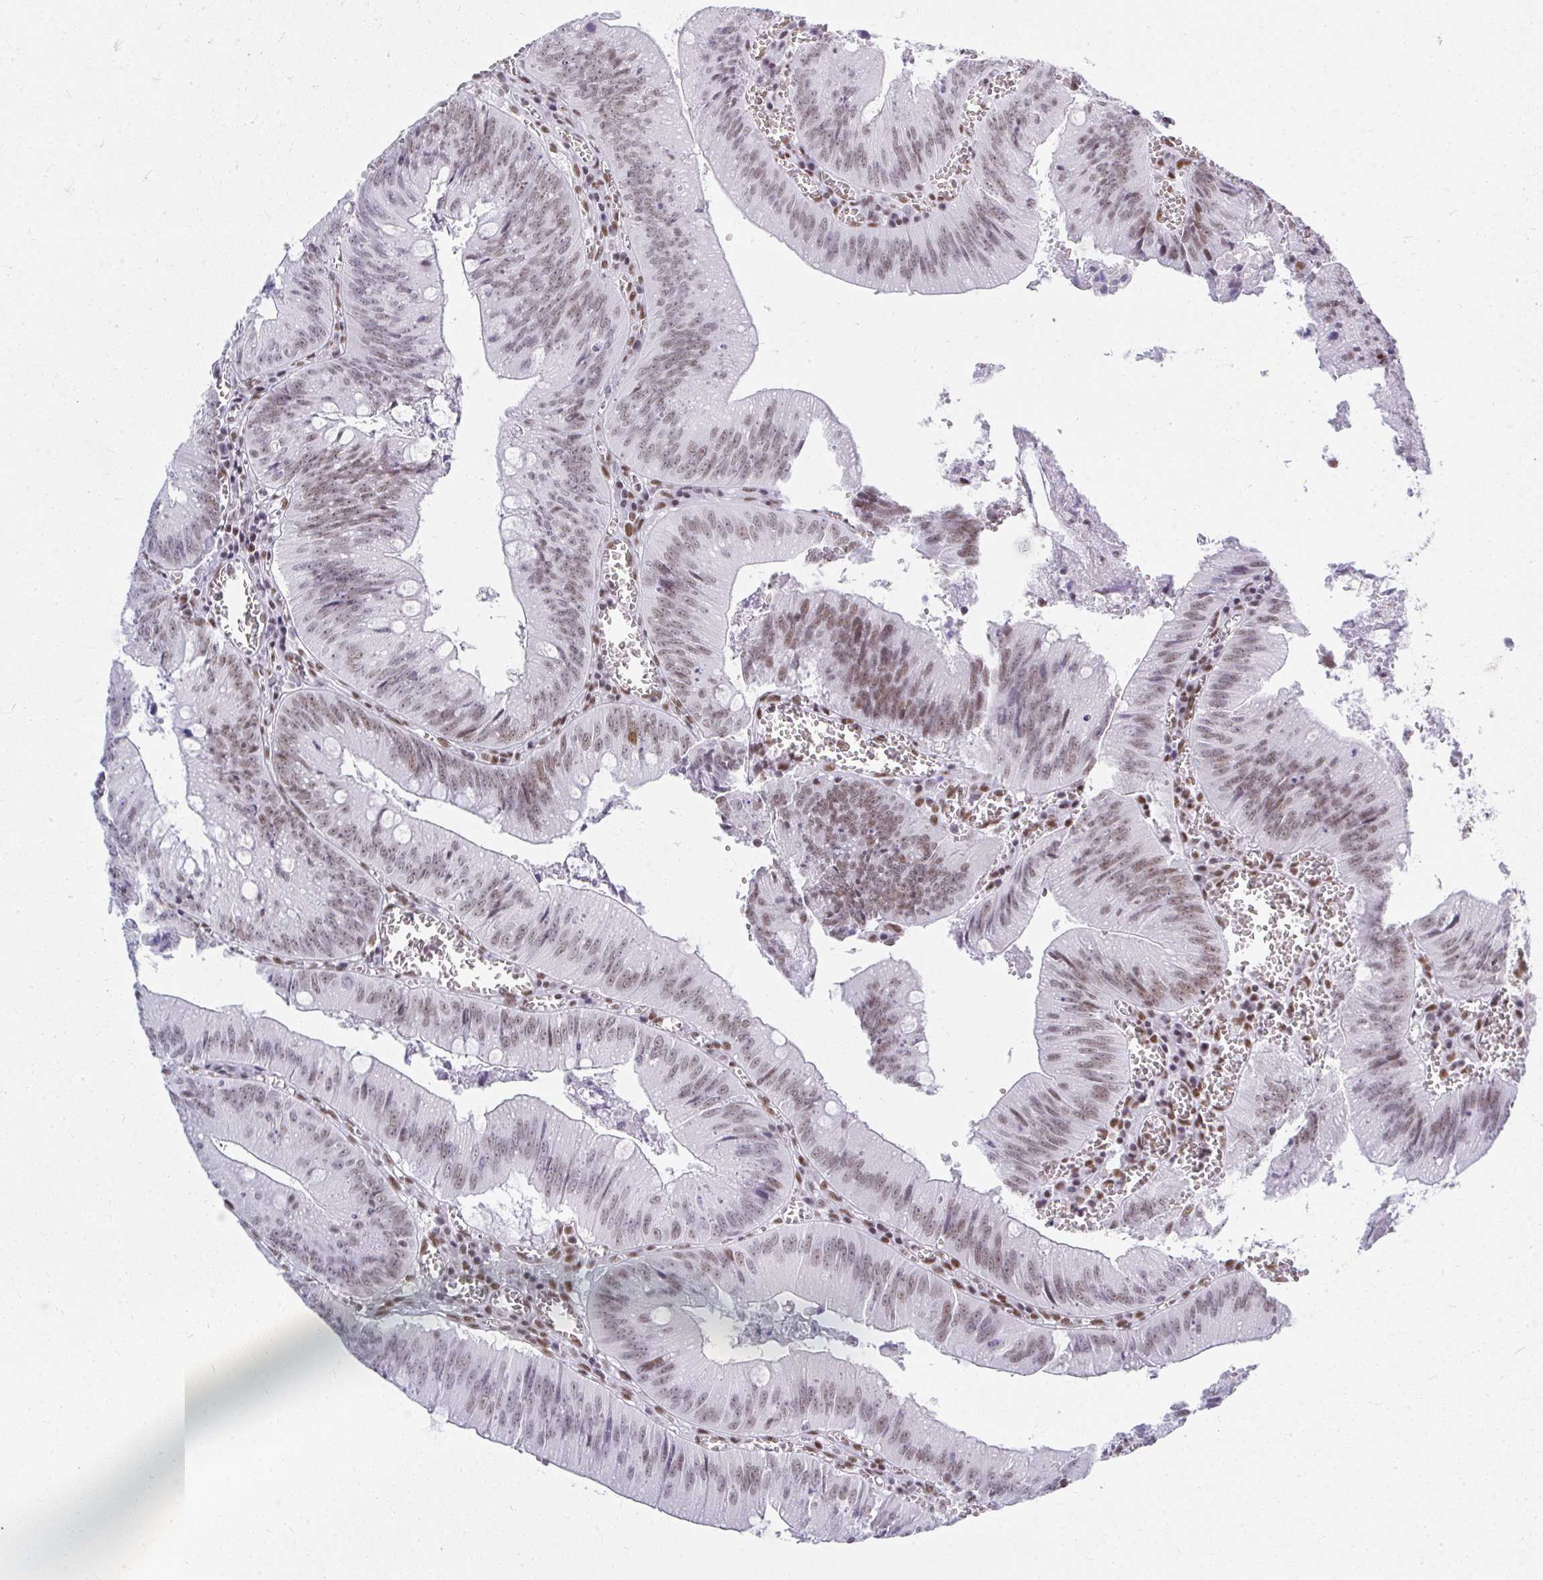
{"staining": {"intensity": "moderate", "quantity": ">75%", "location": "nuclear"}, "tissue": "colorectal cancer", "cell_type": "Tumor cells", "image_type": "cancer", "snomed": [{"axis": "morphology", "description": "Adenocarcinoma, NOS"}, {"axis": "topography", "description": "Rectum"}], "caption": "Immunohistochemistry (IHC) photomicrograph of human adenocarcinoma (colorectal) stained for a protein (brown), which demonstrates medium levels of moderate nuclear staining in about >75% of tumor cells.", "gene": "CREBBP", "patient": {"sex": "female", "age": 81}}